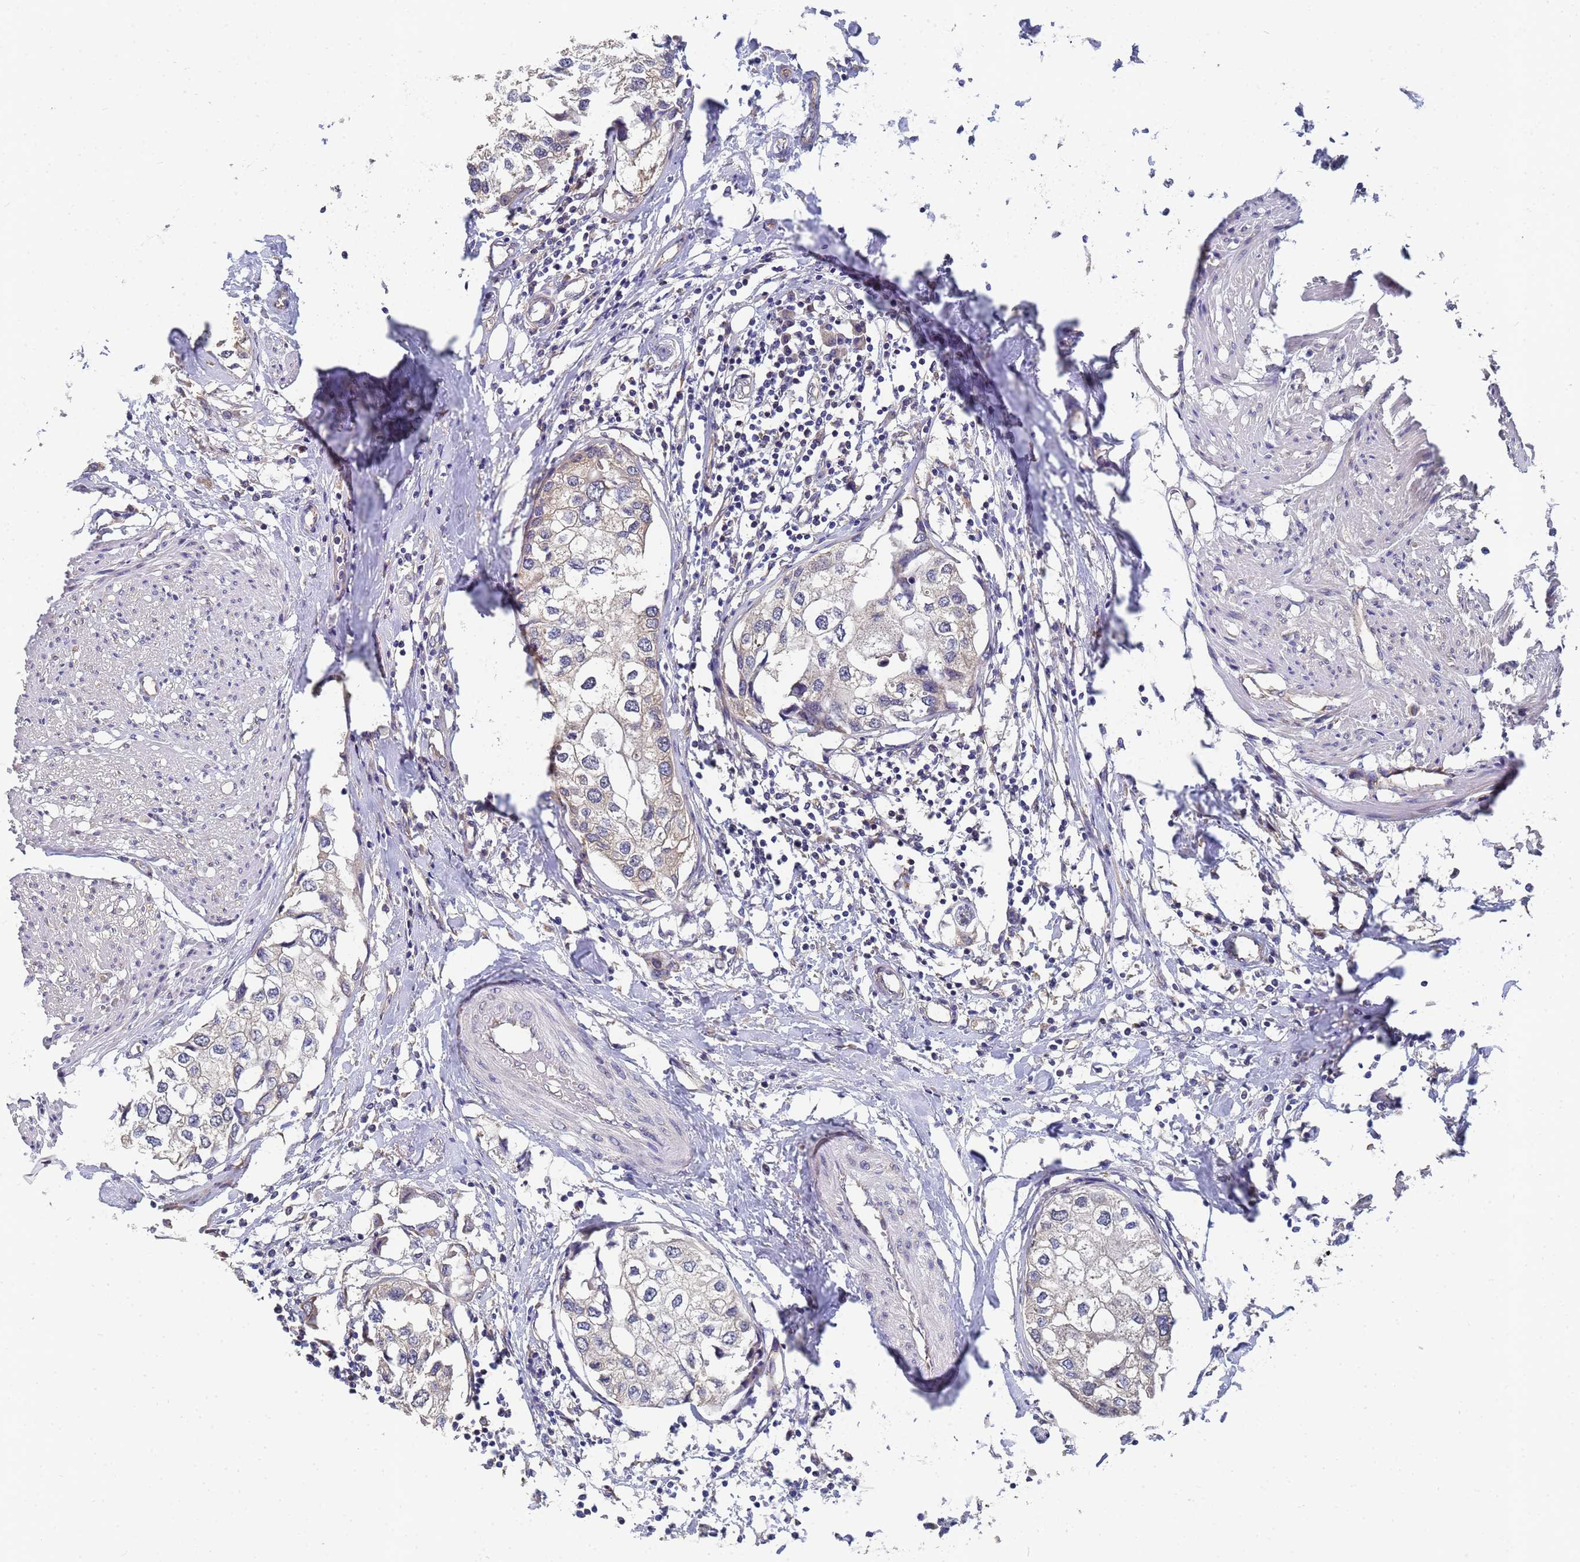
{"staining": {"intensity": "negative", "quantity": "none", "location": "none"}, "tissue": "urothelial cancer", "cell_type": "Tumor cells", "image_type": "cancer", "snomed": [{"axis": "morphology", "description": "Urothelial carcinoma, High grade"}, {"axis": "topography", "description": "Urinary bladder"}], "caption": "Urothelial cancer was stained to show a protein in brown. There is no significant staining in tumor cells.", "gene": "ALS2CL", "patient": {"sex": "male", "age": 64}}